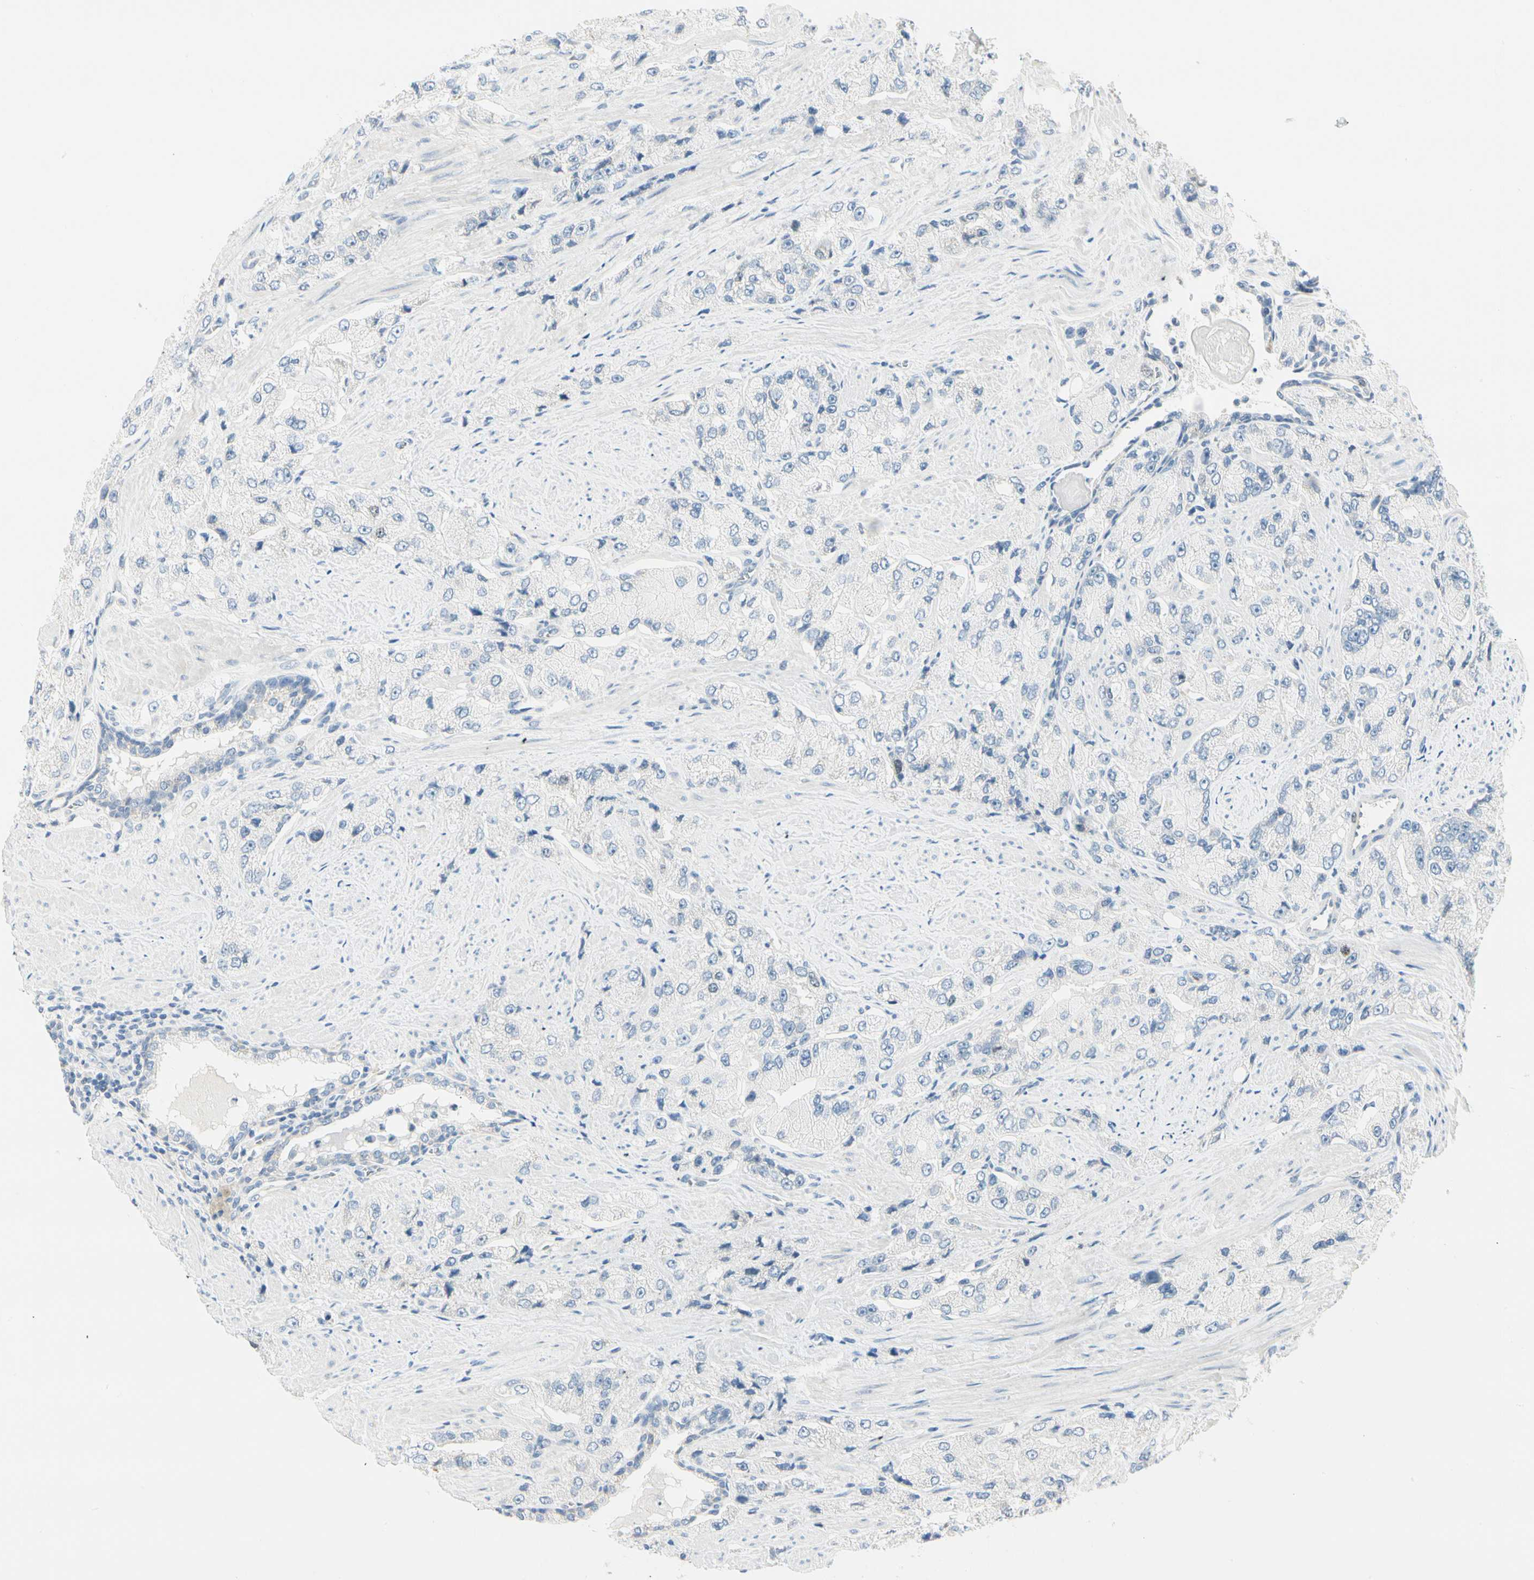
{"staining": {"intensity": "negative", "quantity": "none", "location": "none"}, "tissue": "prostate cancer", "cell_type": "Tumor cells", "image_type": "cancer", "snomed": [{"axis": "morphology", "description": "Adenocarcinoma, High grade"}, {"axis": "topography", "description": "Prostate"}], "caption": "There is no significant positivity in tumor cells of high-grade adenocarcinoma (prostate).", "gene": "PITX1", "patient": {"sex": "male", "age": 58}}